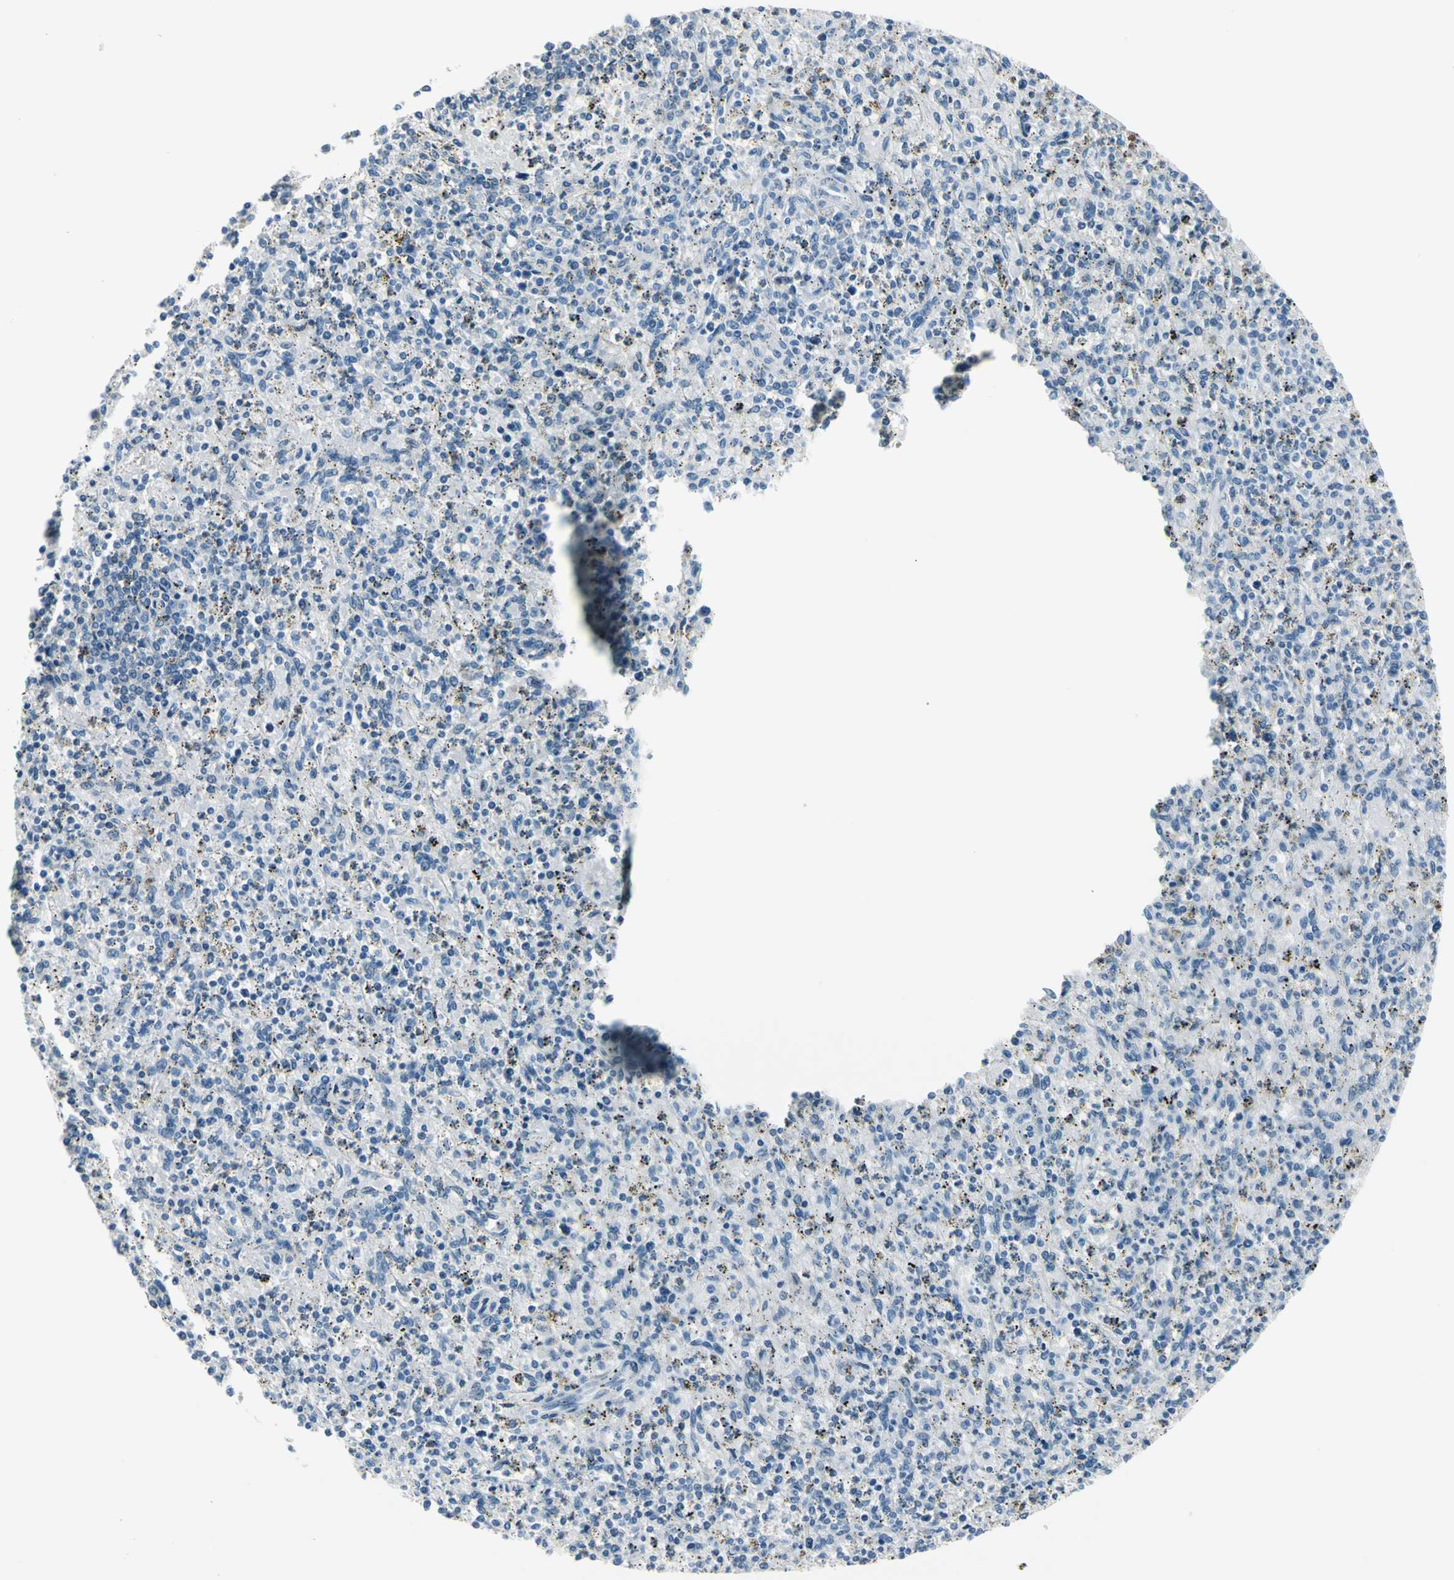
{"staining": {"intensity": "negative", "quantity": "none", "location": "none"}, "tissue": "spleen", "cell_type": "Cells in red pulp", "image_type": "normal", "snomed": [{"axis": "morphology", "description": "Normal tissue, NOS"}, {"axis": "topography", "description": "Spleen"}], "caption": "This is an IHC histopathology image of normal human spleen. There is no staining in cells in red pulp.", "gene": "PEBP1", "patient": {"sex": "male", "age": 72}}